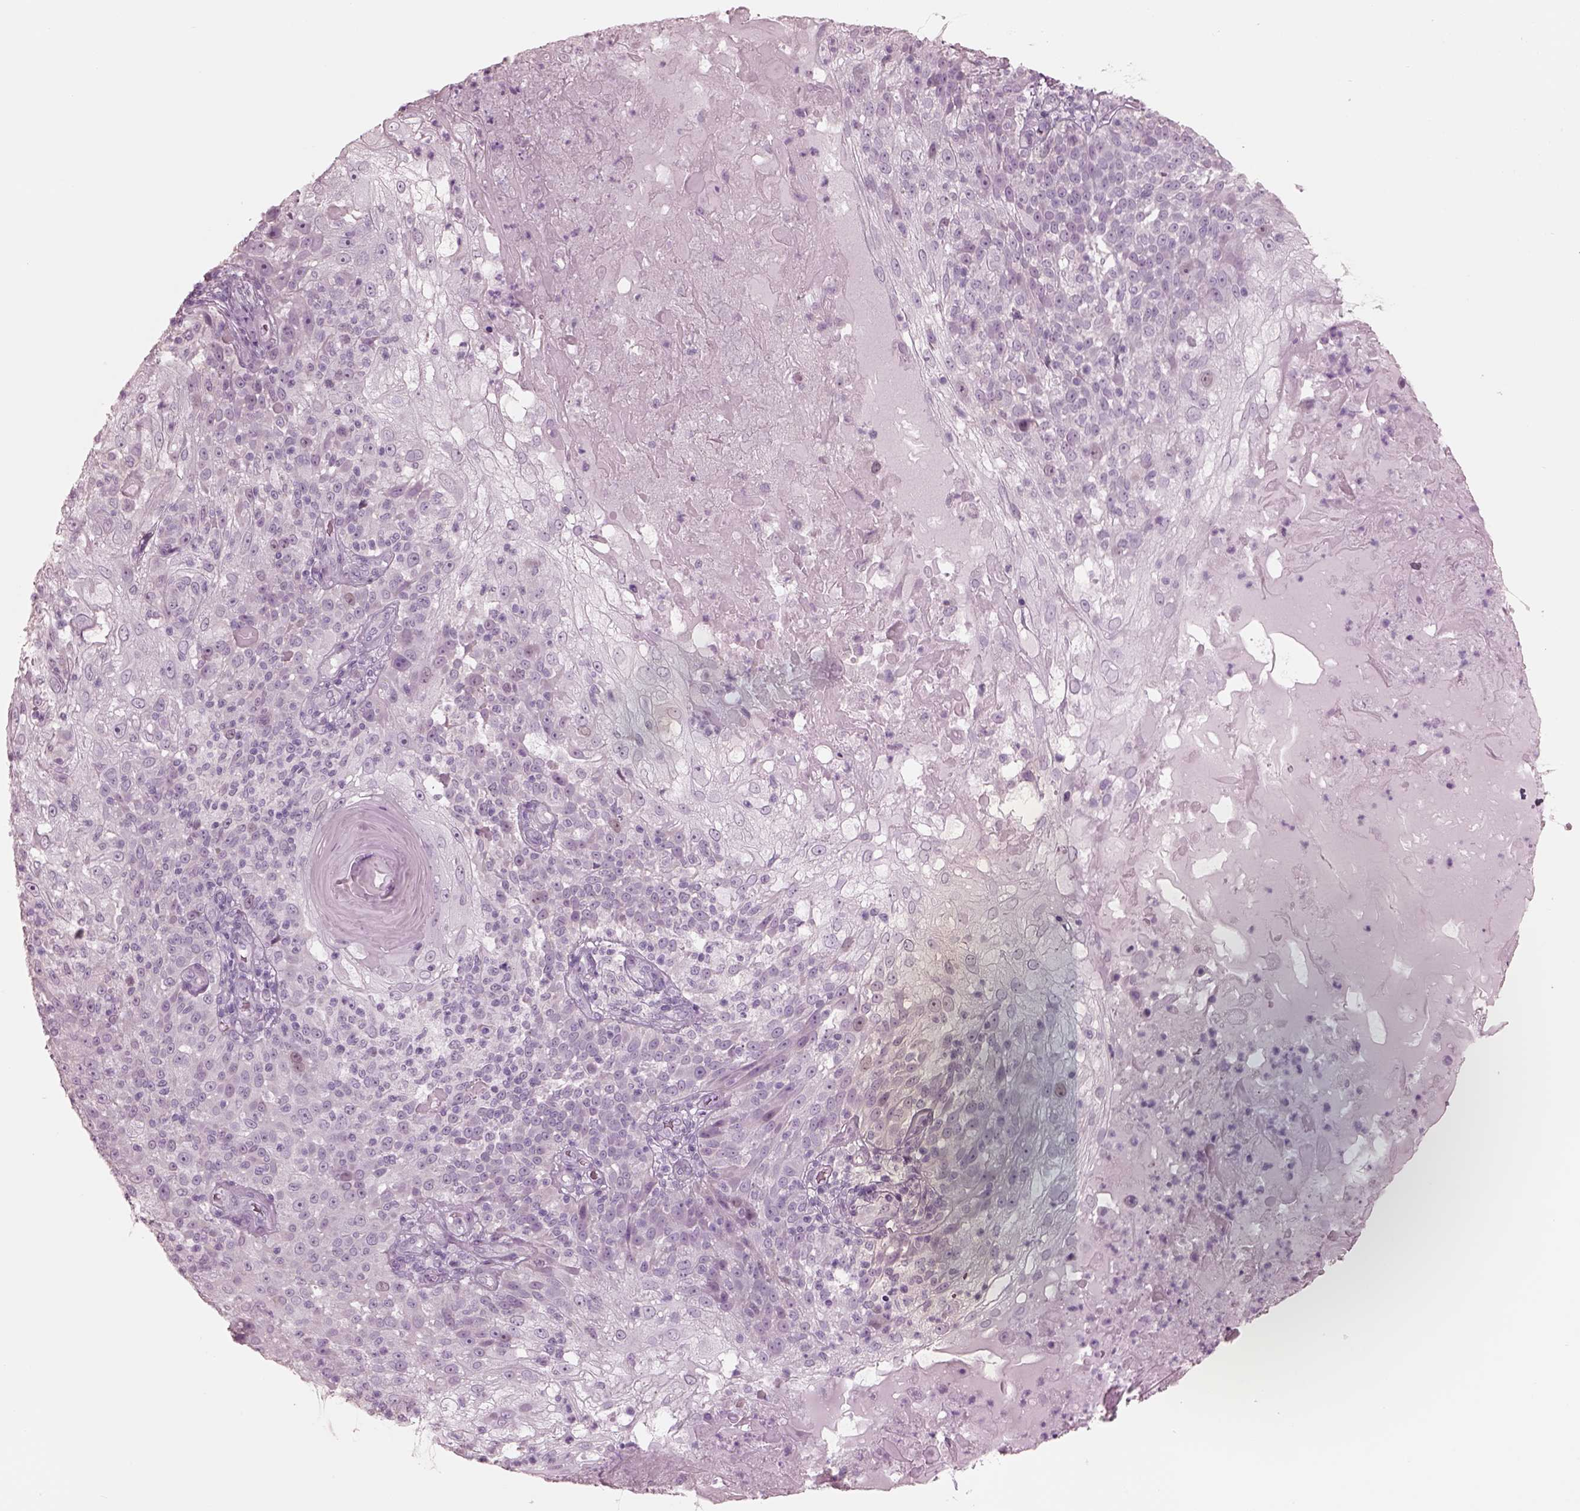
{"staining": {"intensity": "negative", "quantity": "none", "location": "none"}, "tissue": "skin cancer", "cell_type": "Tumor cells", "image_type": "cancer", "snomed": [{"axis": "morphology", "description": "Normal tissue, NOS"}, {"axis": "morphology", "description": "Squamous cell carcinoma, NOS"}, {"axis": "topography", "description": "Skin"}], "caption": "Tumor cells are negative for brown protein staining in squamous cell carcinoma (skin).", "gene": "KRTAP24-1", "patient": {"sex": "female", "age": 83}}